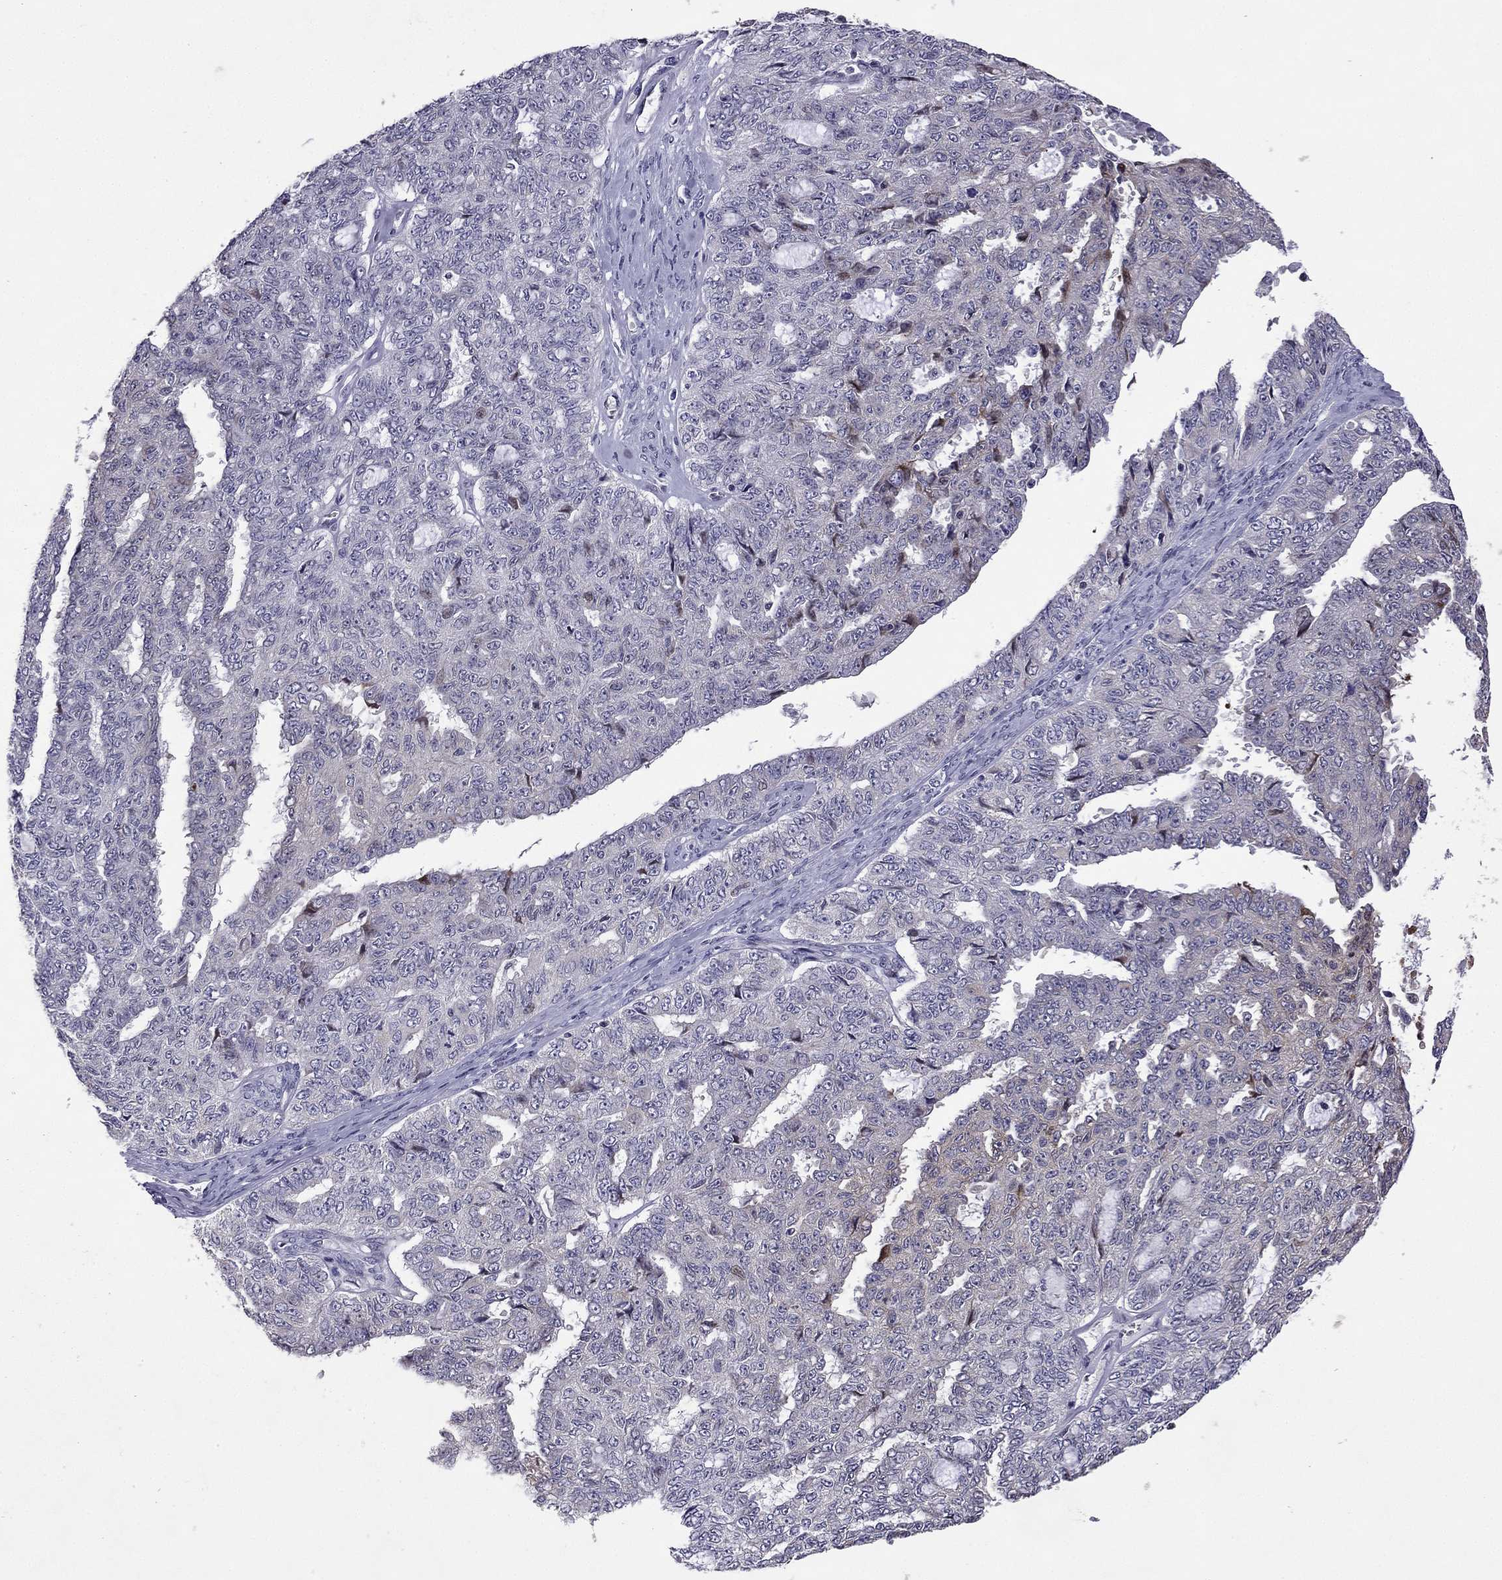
{"staining": {"intensity": "negative", "quantity": "none", "location": "none"}, "tissue": "ovarian cancer", "cell_type": "Tumor cells", "image_type": "cancer", "snomed": [{"axis": "morphology", "description": "Cystadenocarcinoma, serous, NOS"}, {"axis": "topography", "description": "Ovary"}], "caption": "Immunohistochemistry (IHC) micrograph of neoplastic tissue: ovarian cancer stained with DAB (3,3'-diaminobenzidine) demonstrates no significant protein expression in tumor cells.", "gene": "CFAP70", "patient": {"sex": "female", "age": 71}}